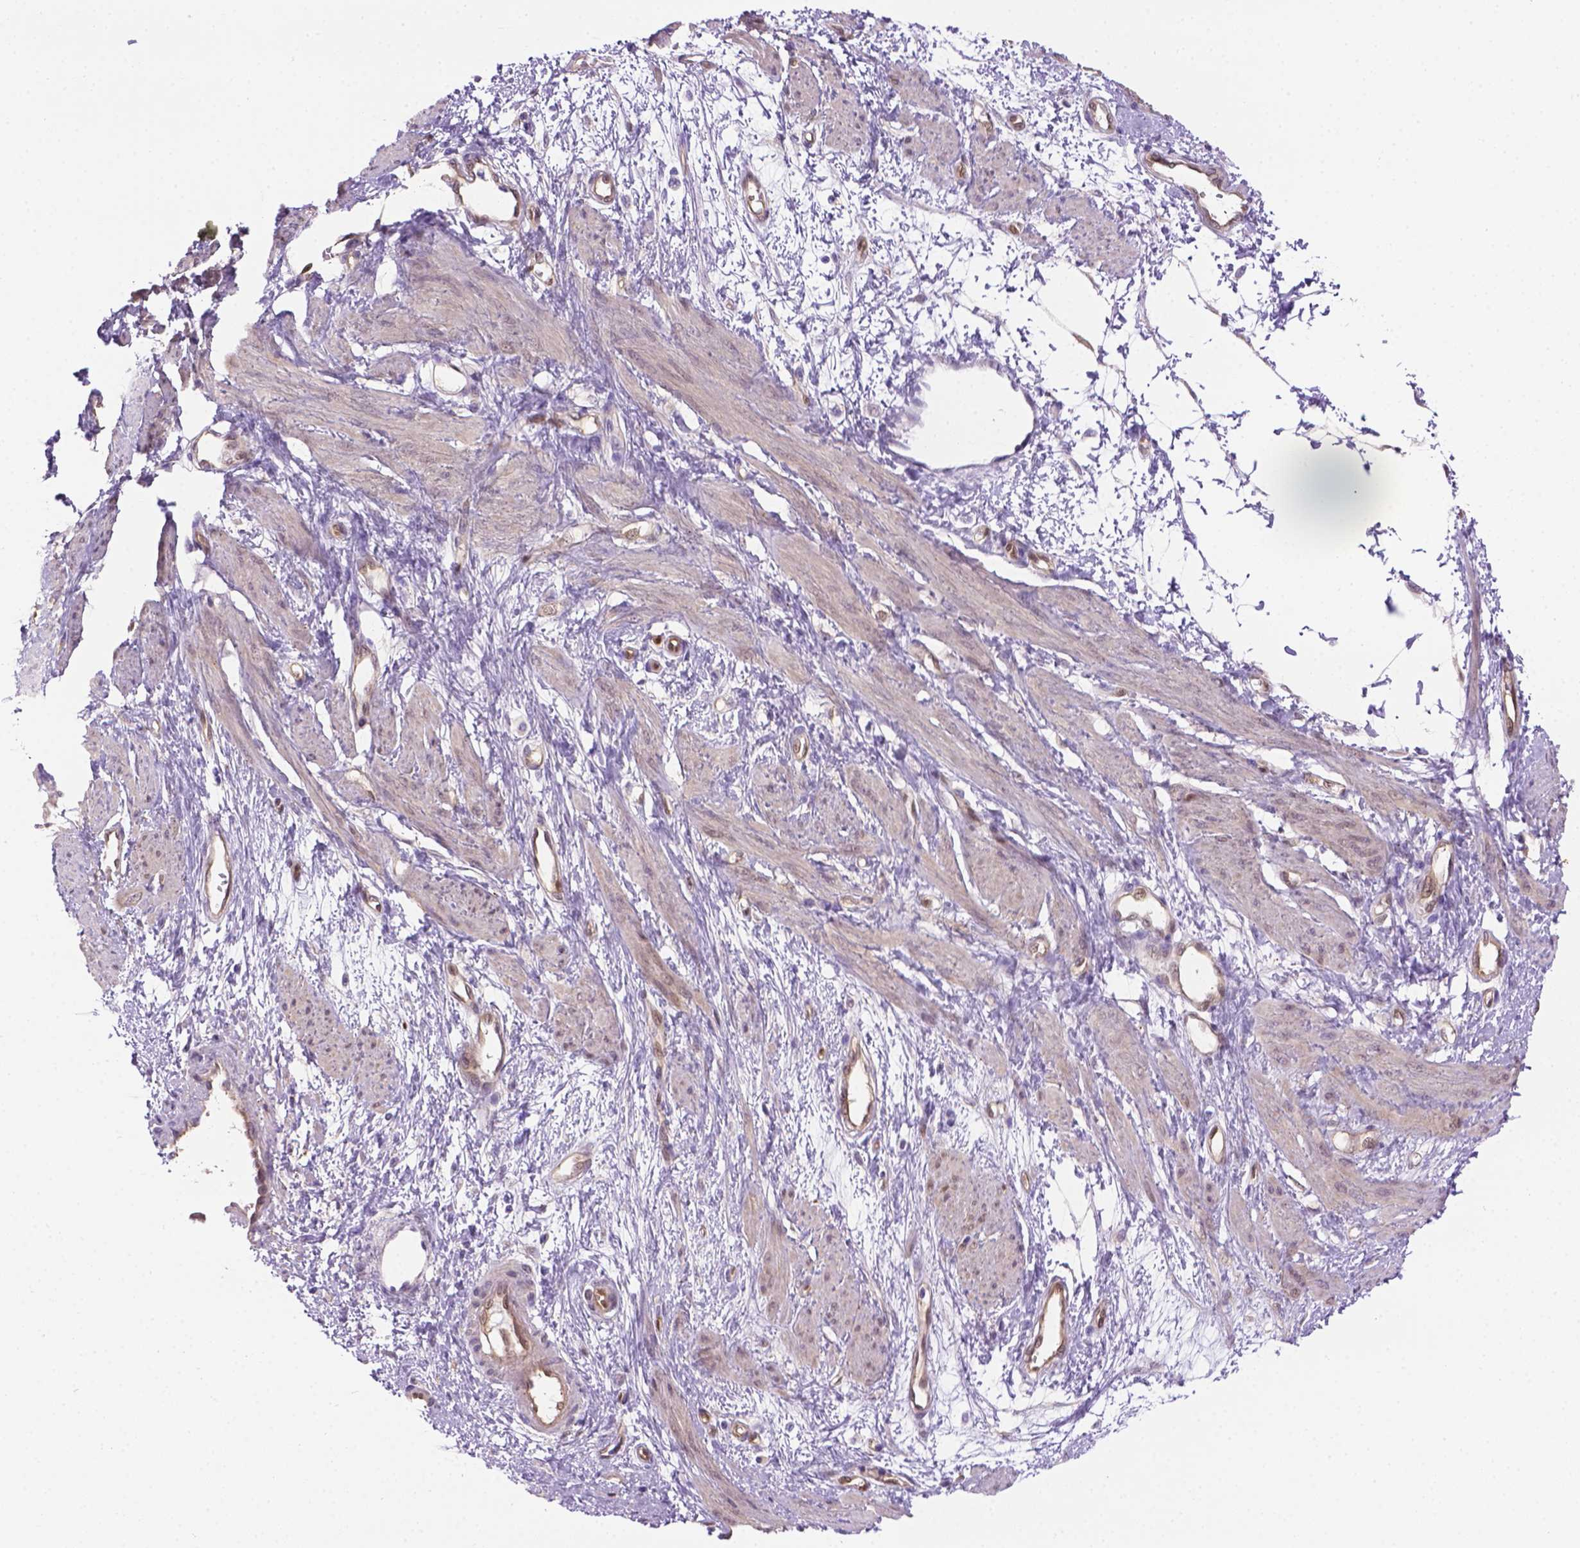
{"staining": {"intensity": "weak", "quantity": "25%-75%", "location": "cytoplasmic/membranous"}, "tissue": "smooth muscle", "cell_type": "Smooth muscle cells", "image_type": "normal", "snomed": [{"axis": "morphology", "description": "Normal tissue, NOS"}, {"axis": "topography", "description": "Smooth muscle"}, {"axis": "topography", "description": "Uterus"}], "caption": "Immunohistochemical staining of normal smooth muscle displays low levels of weak cytoplasmic/membranous staining in about 25%-75% of smooth muscle cells. Using DAB (3,3'-diaminobenzidine) (brown) and hematoxylin (blue) stains, captured at high magnification using brightfield microscopy.", "gene": "CLIC4", "patient": {"sex": "female", "age": 39}}